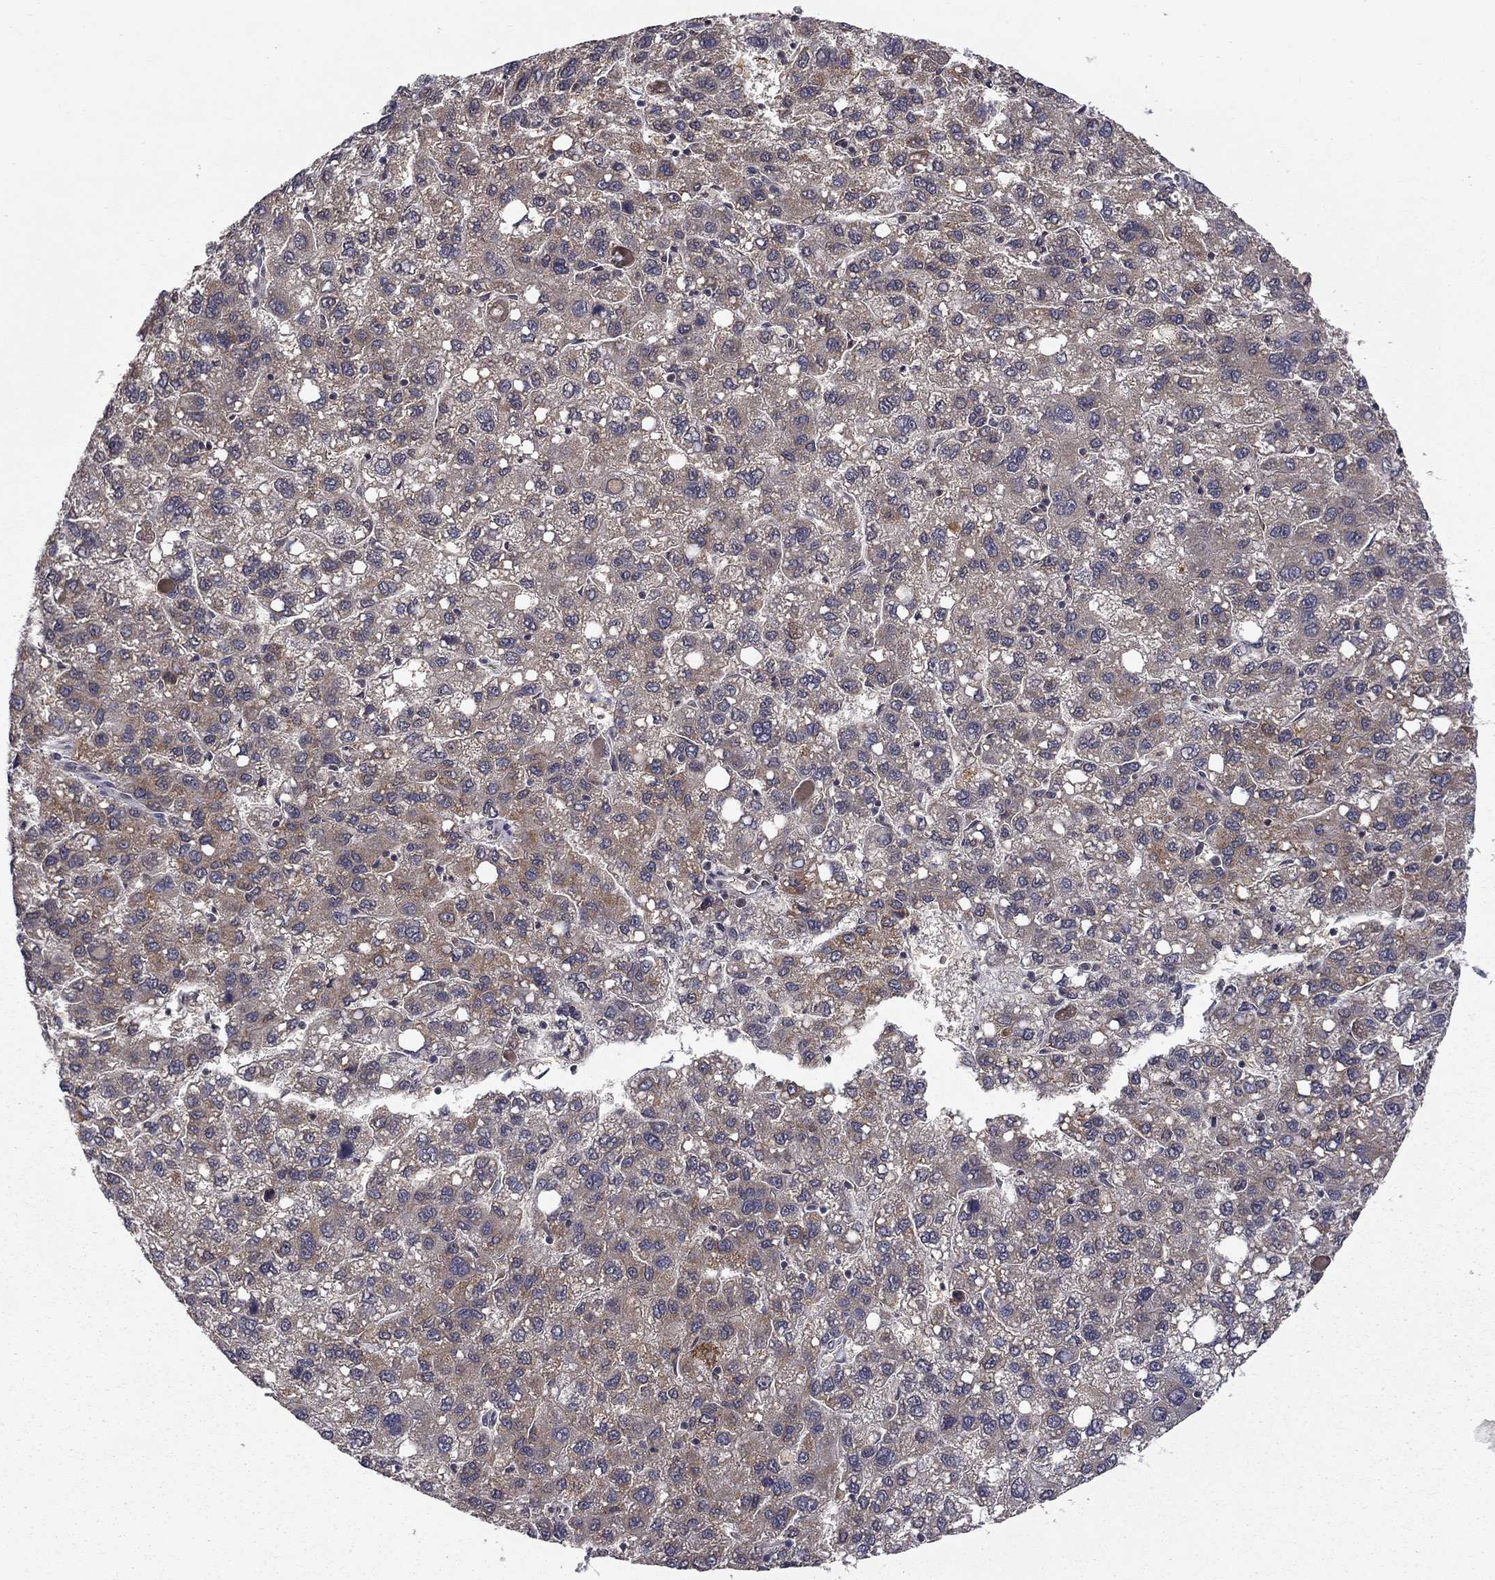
{"staining": {"intensity": "weak", "quantity": "<25%", "location": "cytoplasmic/membranous"}, "tissue": "liver cancer", "cell_type": "Tumor cells", "image_type": "cancer", "snomed": [{"axis": "morphology", "description": "Carcinoma, Hepatocellular, NOS"}, {"axis": "topography", "description": "Liver"}], "caption": "Immunohistochemistry of liver hepatocellular carcinoma shows no staining in tumor cells.", "gene": "SLC2A13", "patient": {"sex": "female", "age": 82}}